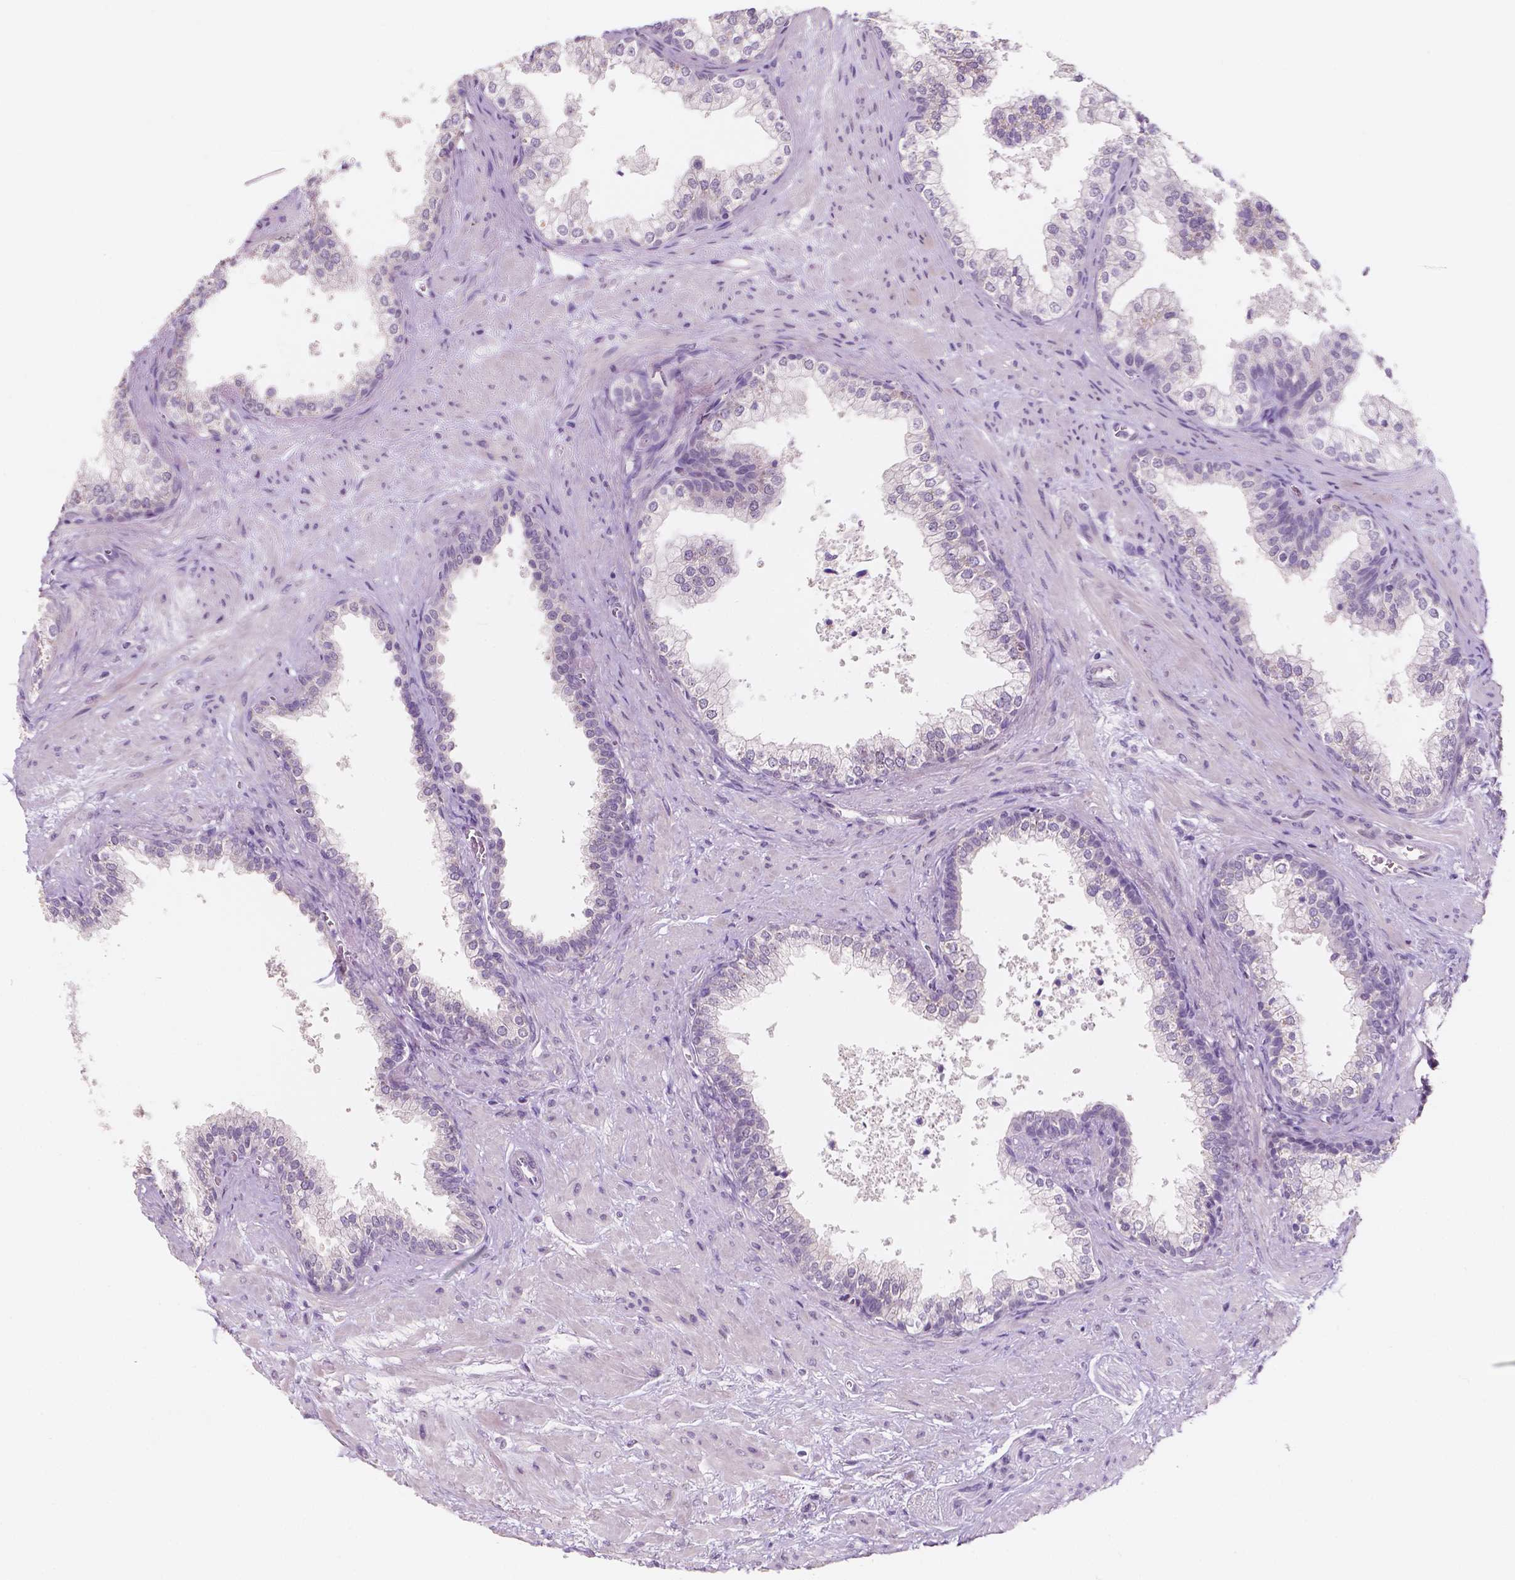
{"staining": {"intensity": "negative", "quantity": "none", "location": "none"}, "tissue": "prostate", "cell_type": "Glandular cells", "image_type": "normal", "snomed": [{"axis": "morphology", "description": "Normal tissue, NOS"}, {"axis": "topography", "description": "Prostate"}], "caption": "DAB immunohistochemical staining of benign human prostate shows no significant staining in glandular cells. (Stains: DAB (3,3'-diaminobenzidine) immunohistochemistry with hematoxylin counter stain, Microscopy: brightfield microscopy at high magnification).", "gene": "TAL1", "patient": {"sex": "male", "age": 79}}